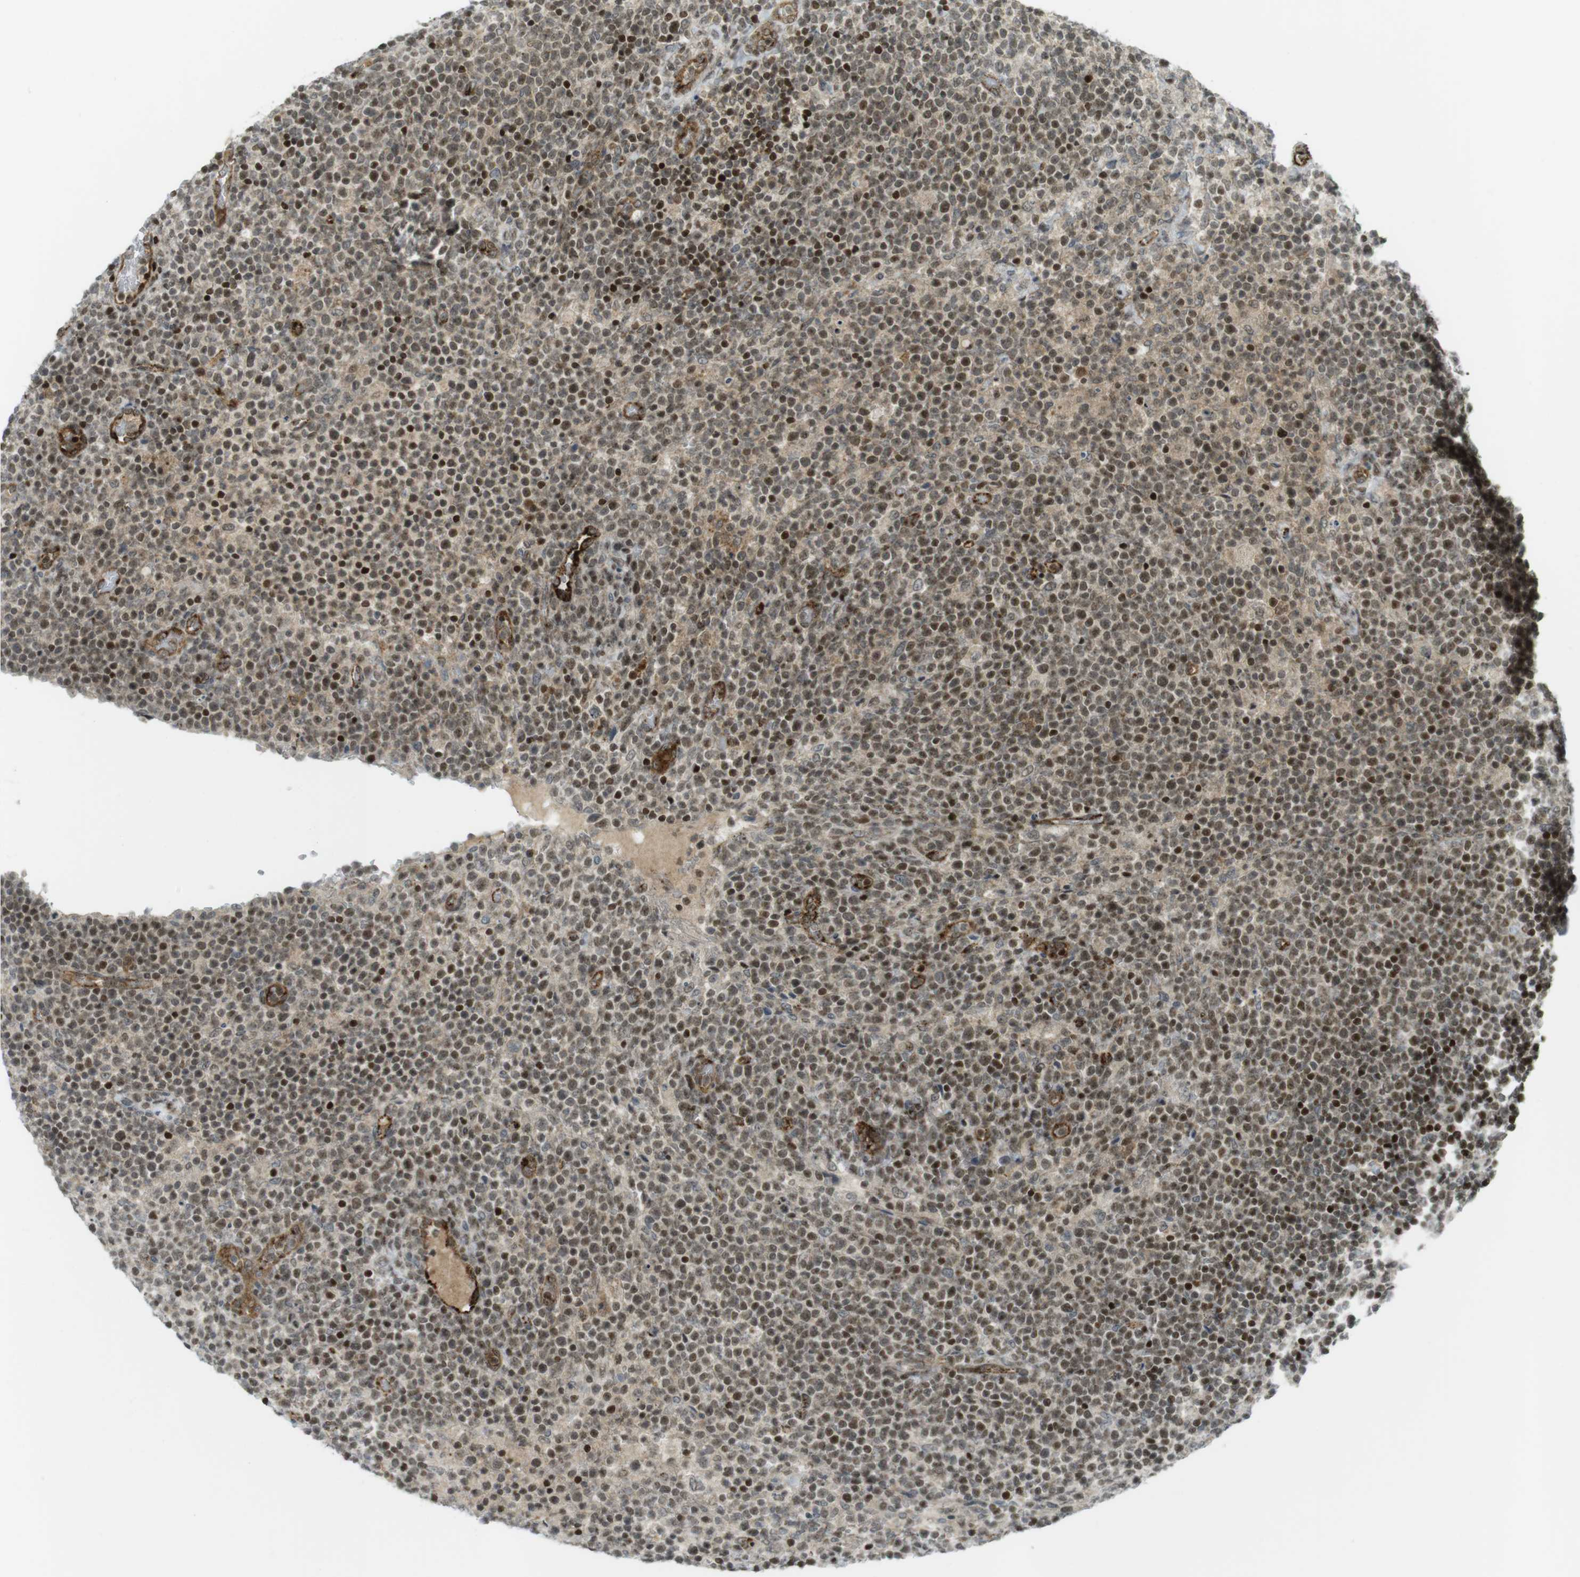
{"staining": {"intensity": "moderate", "quantity": "25%-75%", "location": "cytoplasmic/membranous,nuclear"}, "tissue": "lymphoma", "cell_type": "Tumor cells", "image_type": "cancer", "snomed": [{"axis": "morphology", "description": "Malignant lymphoma, non-Hodgkin's type, High grade"}, {"axis": "topography", "description": "Lymph node"}], "caption": "DAB (3,3'-diaminobenzidine) immunohistochemical staining of human malignant lymphoma, non-Hodgkin's type (high-grade) reveals moderate cytoplasmic/membranous and nuclear protein staining in approximately 25%-75% of tumor cells.", "gene": "PPP1R13B", "patient": {"sex": "male", "age": 61}}